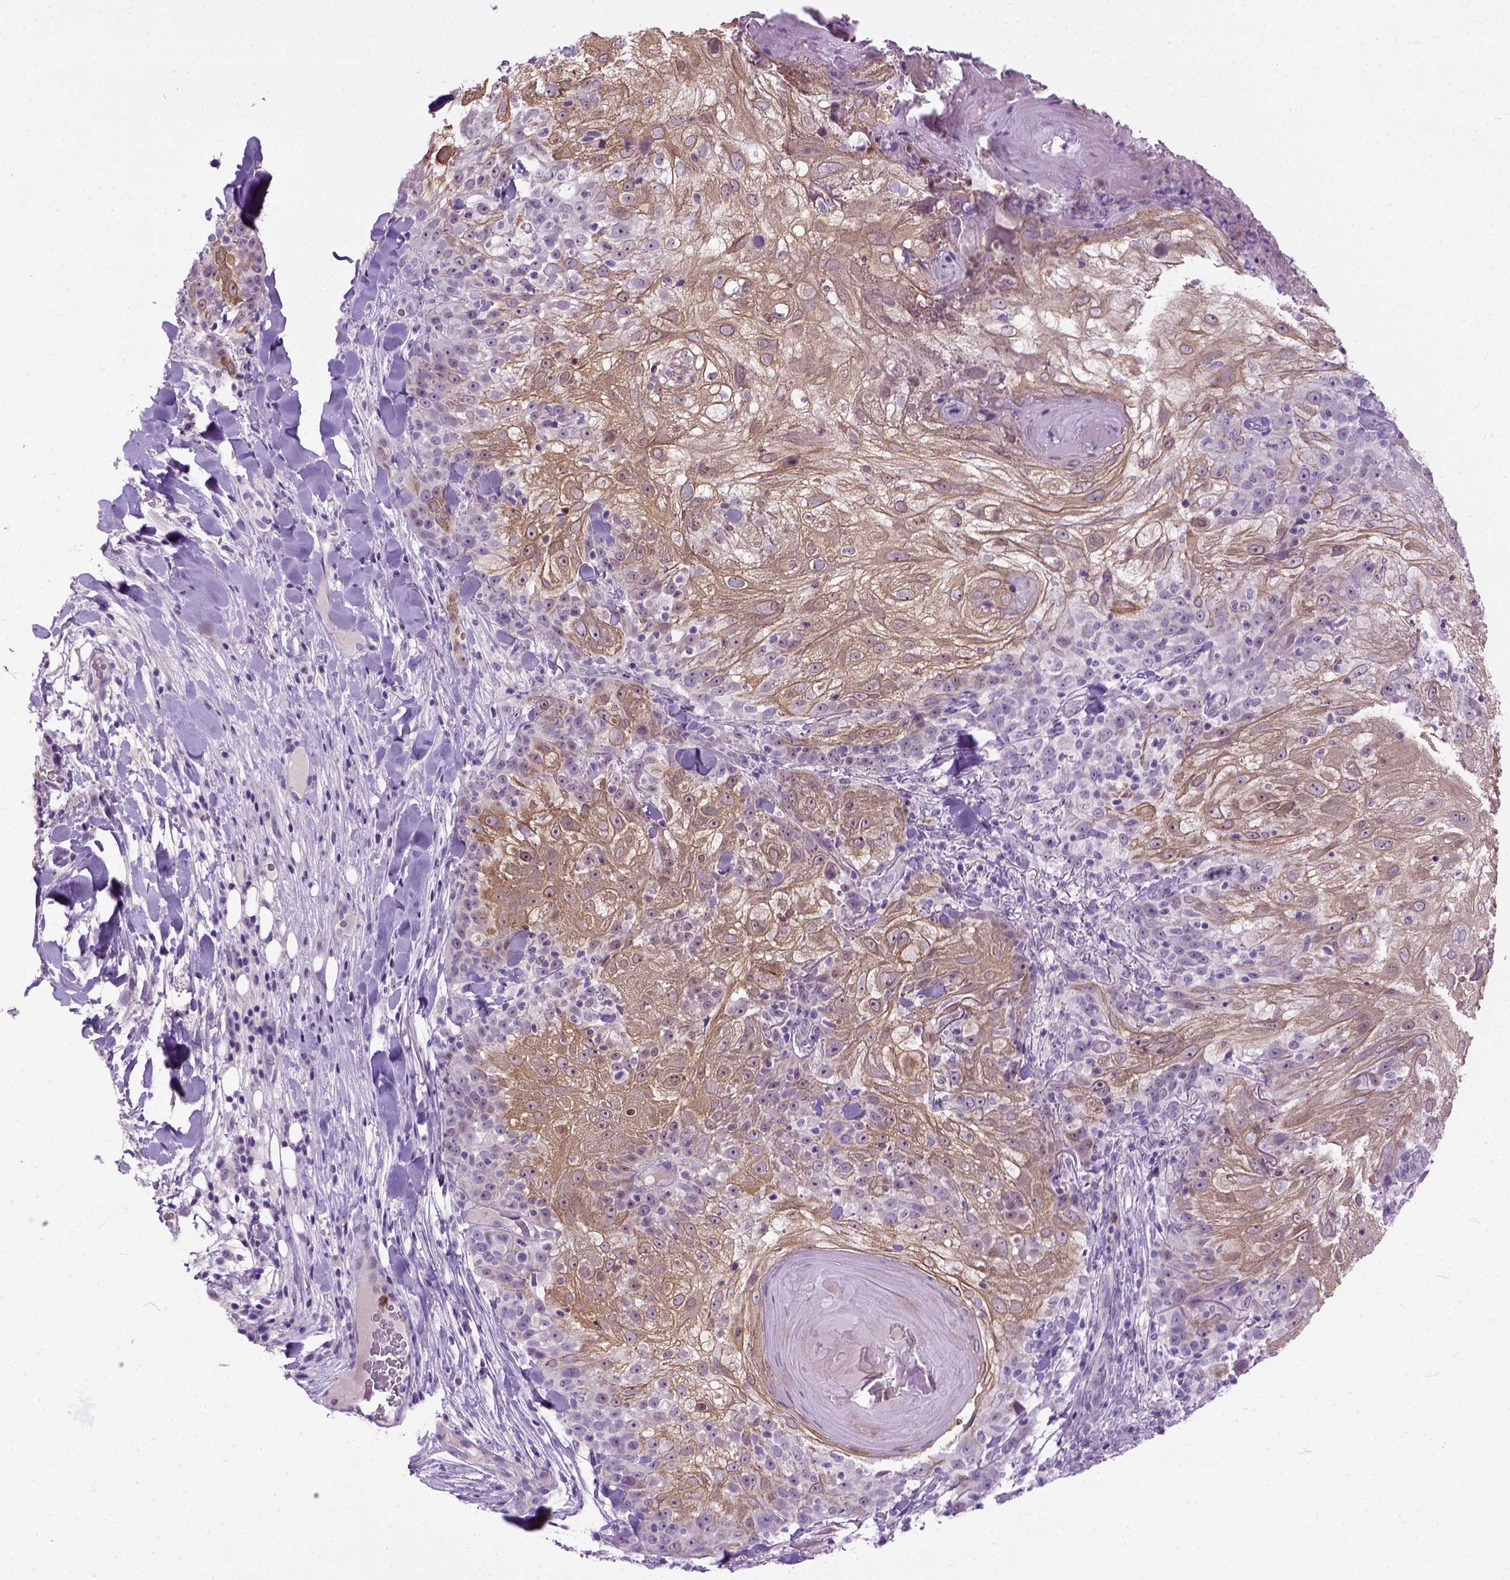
{"staining": {"intensity": "moderate", "quantity": "25%-75%", "location": "cytoplasmic/membranous"}, "tissue": "skin cancer", "cell_type": "Tumor cells", "image_type": "cancer", "snomed": [{"axis": "morphology", "description": "Normal tissue, NOS"}, {"axis": "morphology", "description": "Squamous cell carcinoma, NOS"}, {"axis": "topography", "description": "Skin"}], "caption": "This micrograph demonstrates immunohistochemistry staining of human skin cancer (squamous cell carcinoma), with medium moderate cytoplasmic/membranous staining in about 25%-75% of tumor cells.", "gene": "MAPT", "patient": {"sex": "female", "age": 83}}